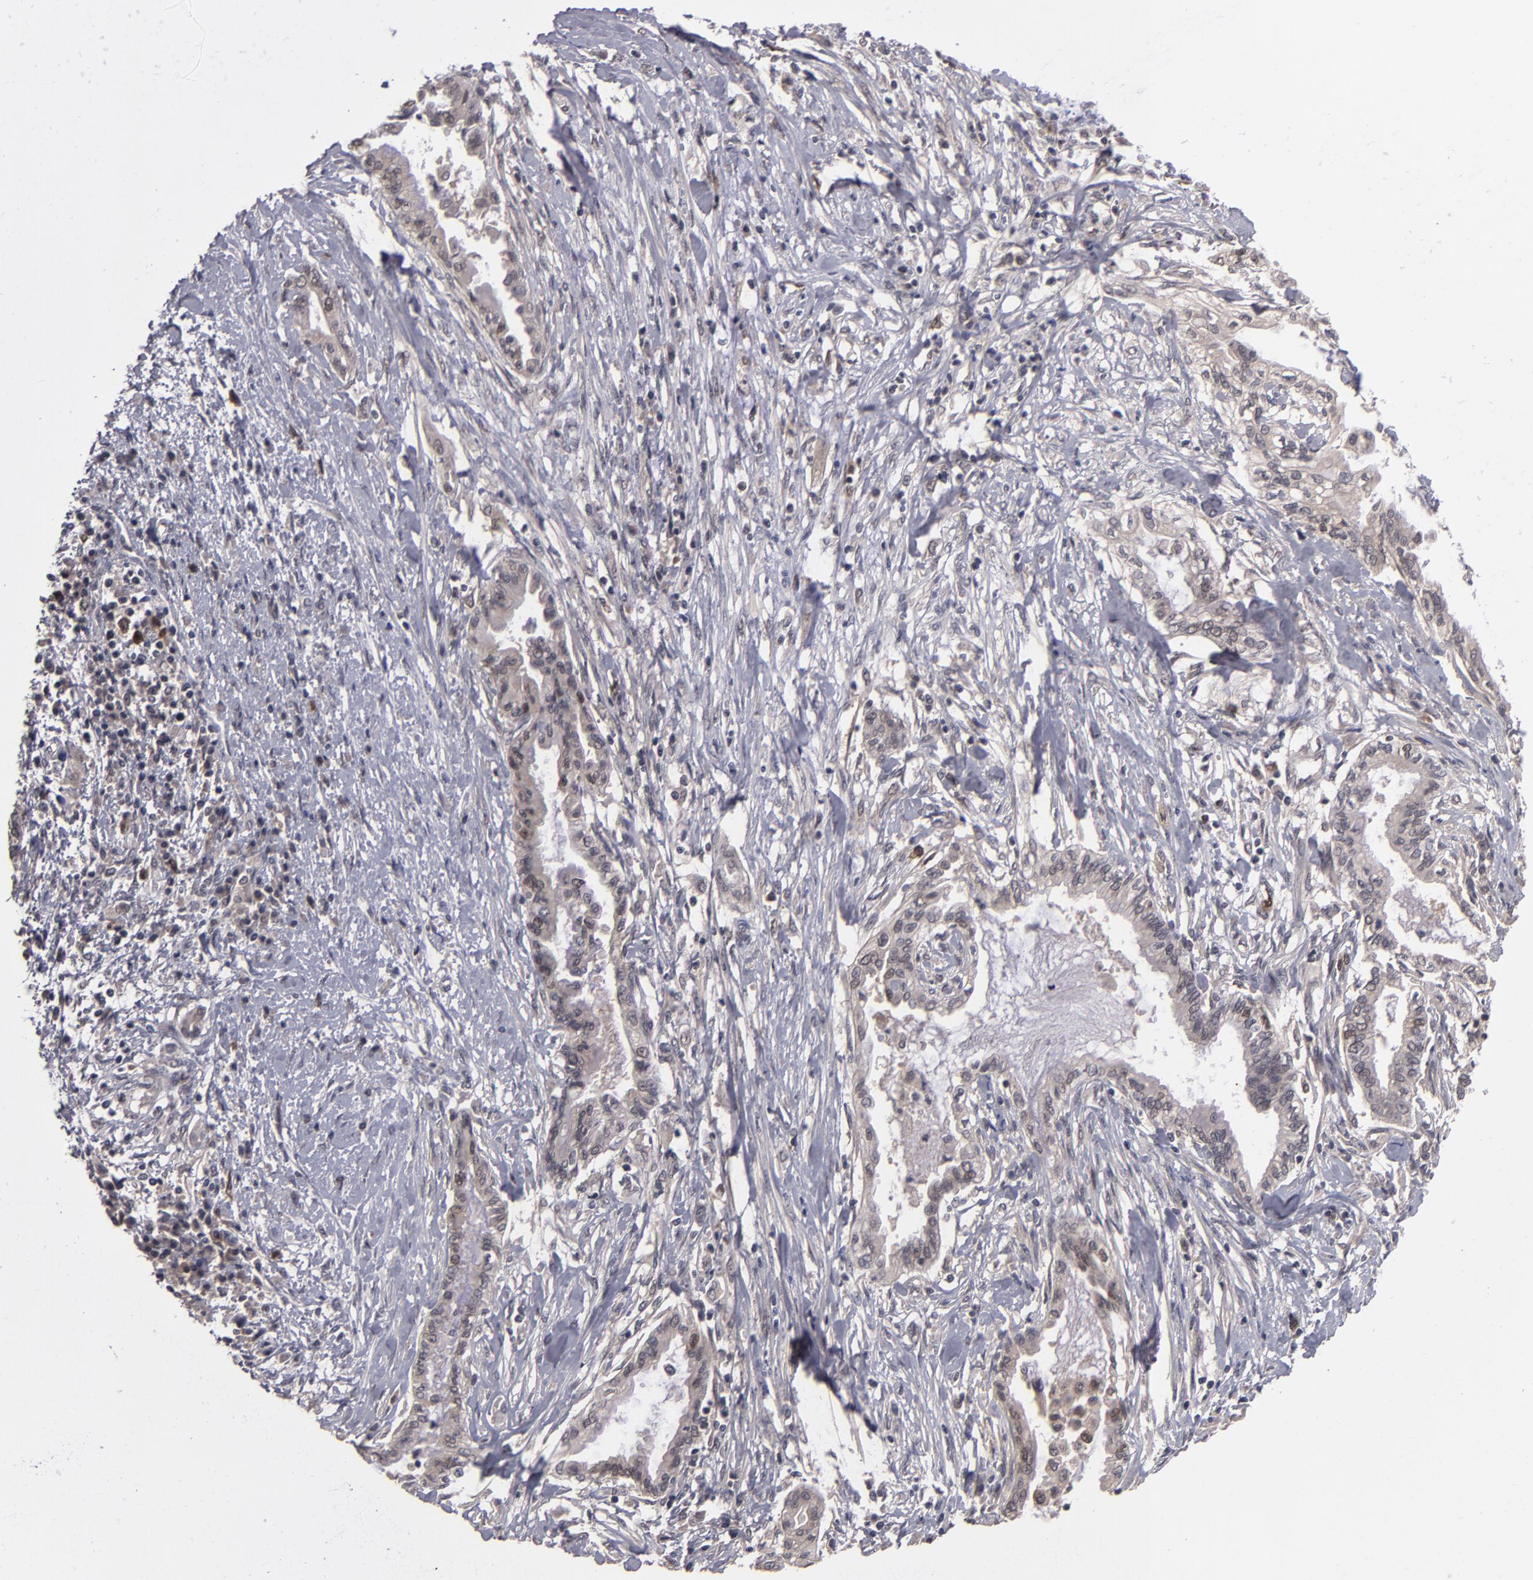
{"staining": {"intensity": "moderate", "quantity": ">75%", "location": "cytoplasmic/membranous"}, "tissue": "pancreatic cancer", "cell_type": "Tumor cells", "image_type": "cancer", "snomed": [{"axis": "morphology", "description": "Adenocarcinoma, NOS"}, {"axis": "topography", "description": "Pancreas"}], "caption": "Pancreatic cancer was stained to show a protein in brown. There is medium levels of moderate cytoplasmic/membranous staining in about >75% of tumor cells.", "gene": "TYMS", "patient": {"sex": "female", "age": 64}}